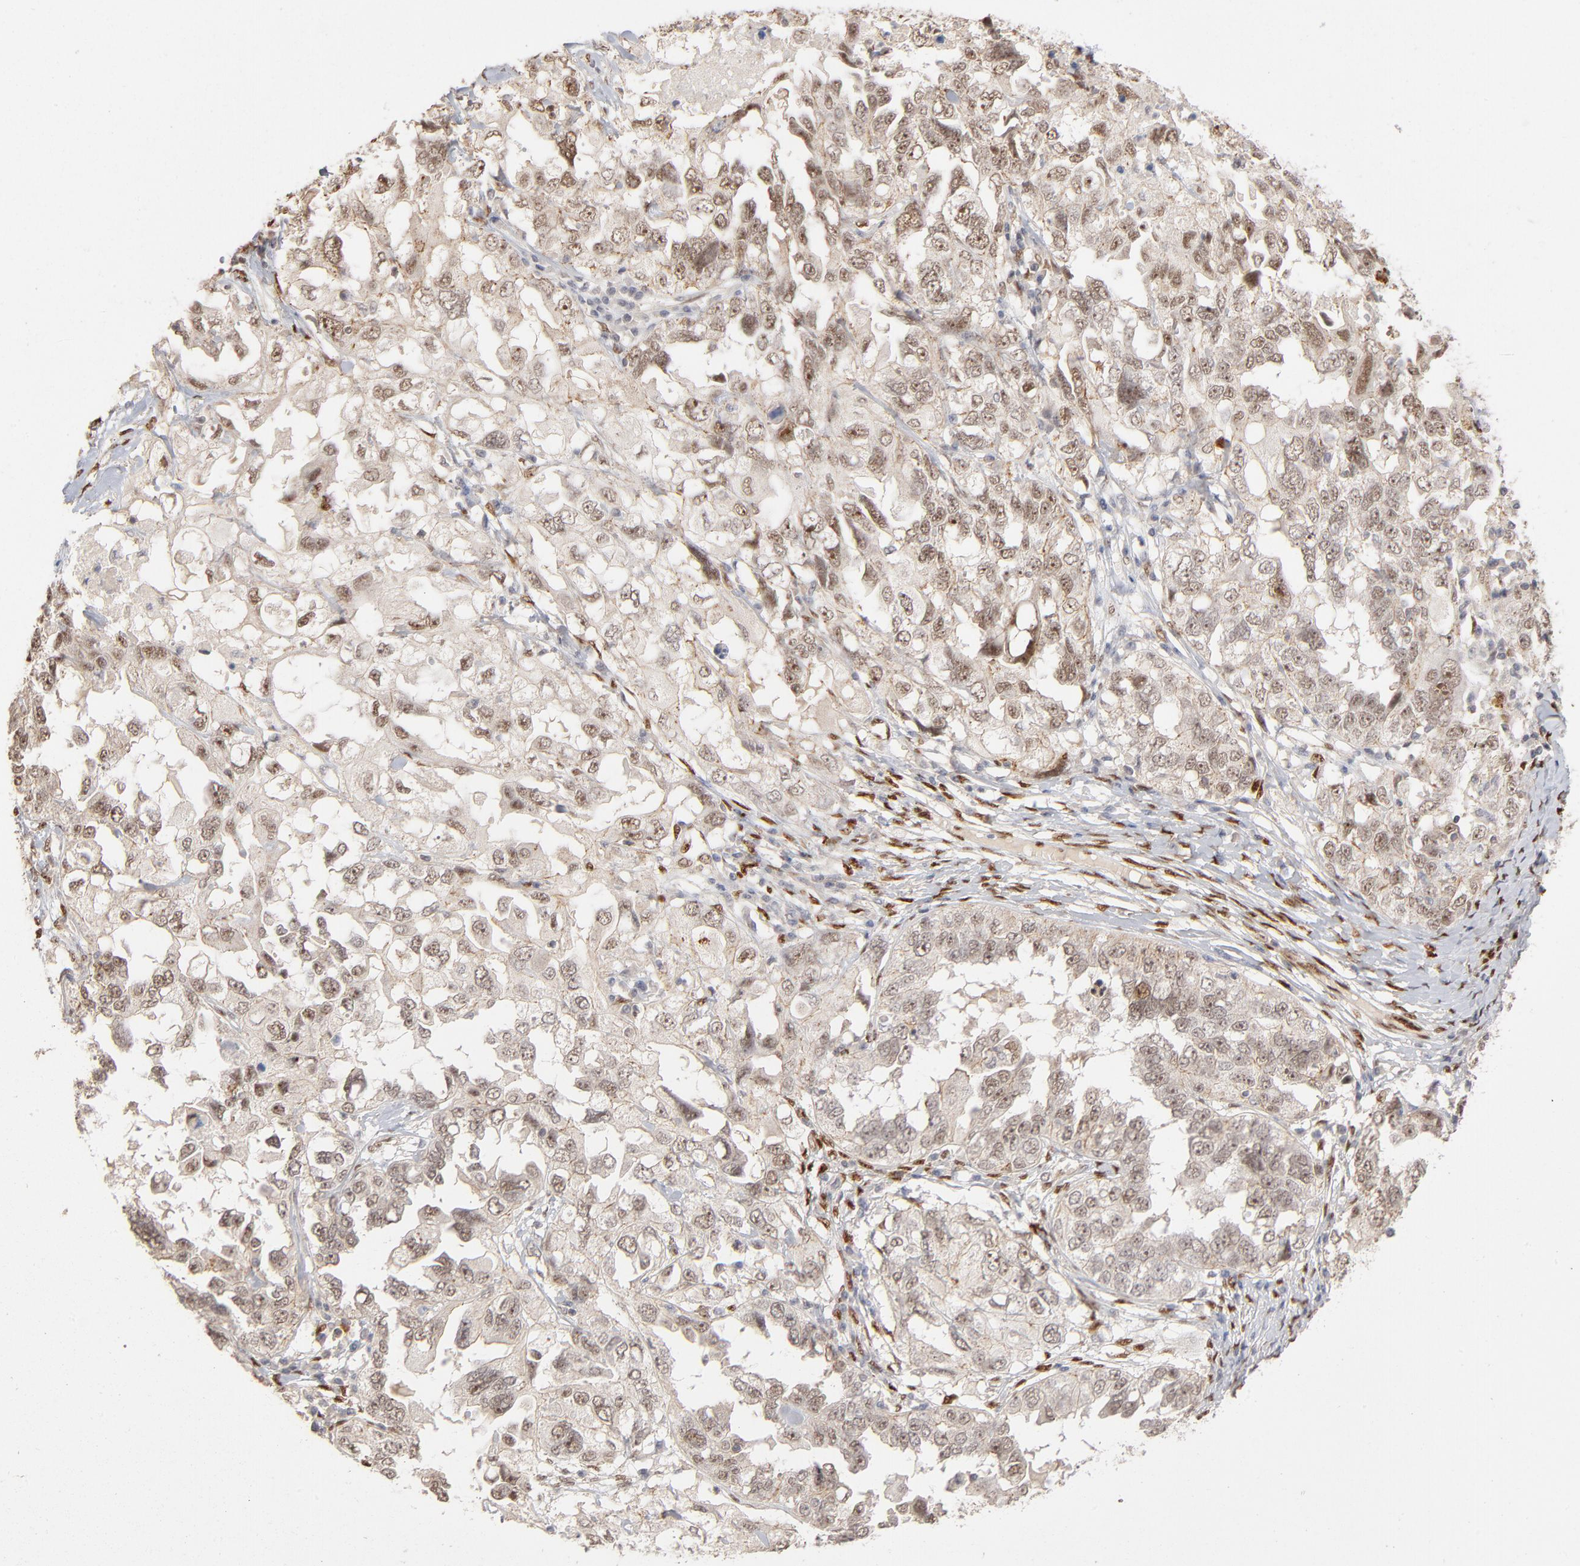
{"staining": {"intensity": "moderate", "quantity": ">75%", "location": "nuclear"}, "tissue": "ovarian cancer", "cell_type": "Tumor cells", "image_type": "cancer", "snomed": [{"axis": "morphology", "description": "Cystadenocarcinoma, serous, NOS"}, {"axis": "topography", "description": "Ovary"}], "caption": "Immunohistochemistry of human serous cystadenocarcinoma (ovarian) reveals medium levels of moderate nuclear expression in about >75% of tumor cells.", "gene": "NFIB", "patient": {"sex": "female", "age": 82}}